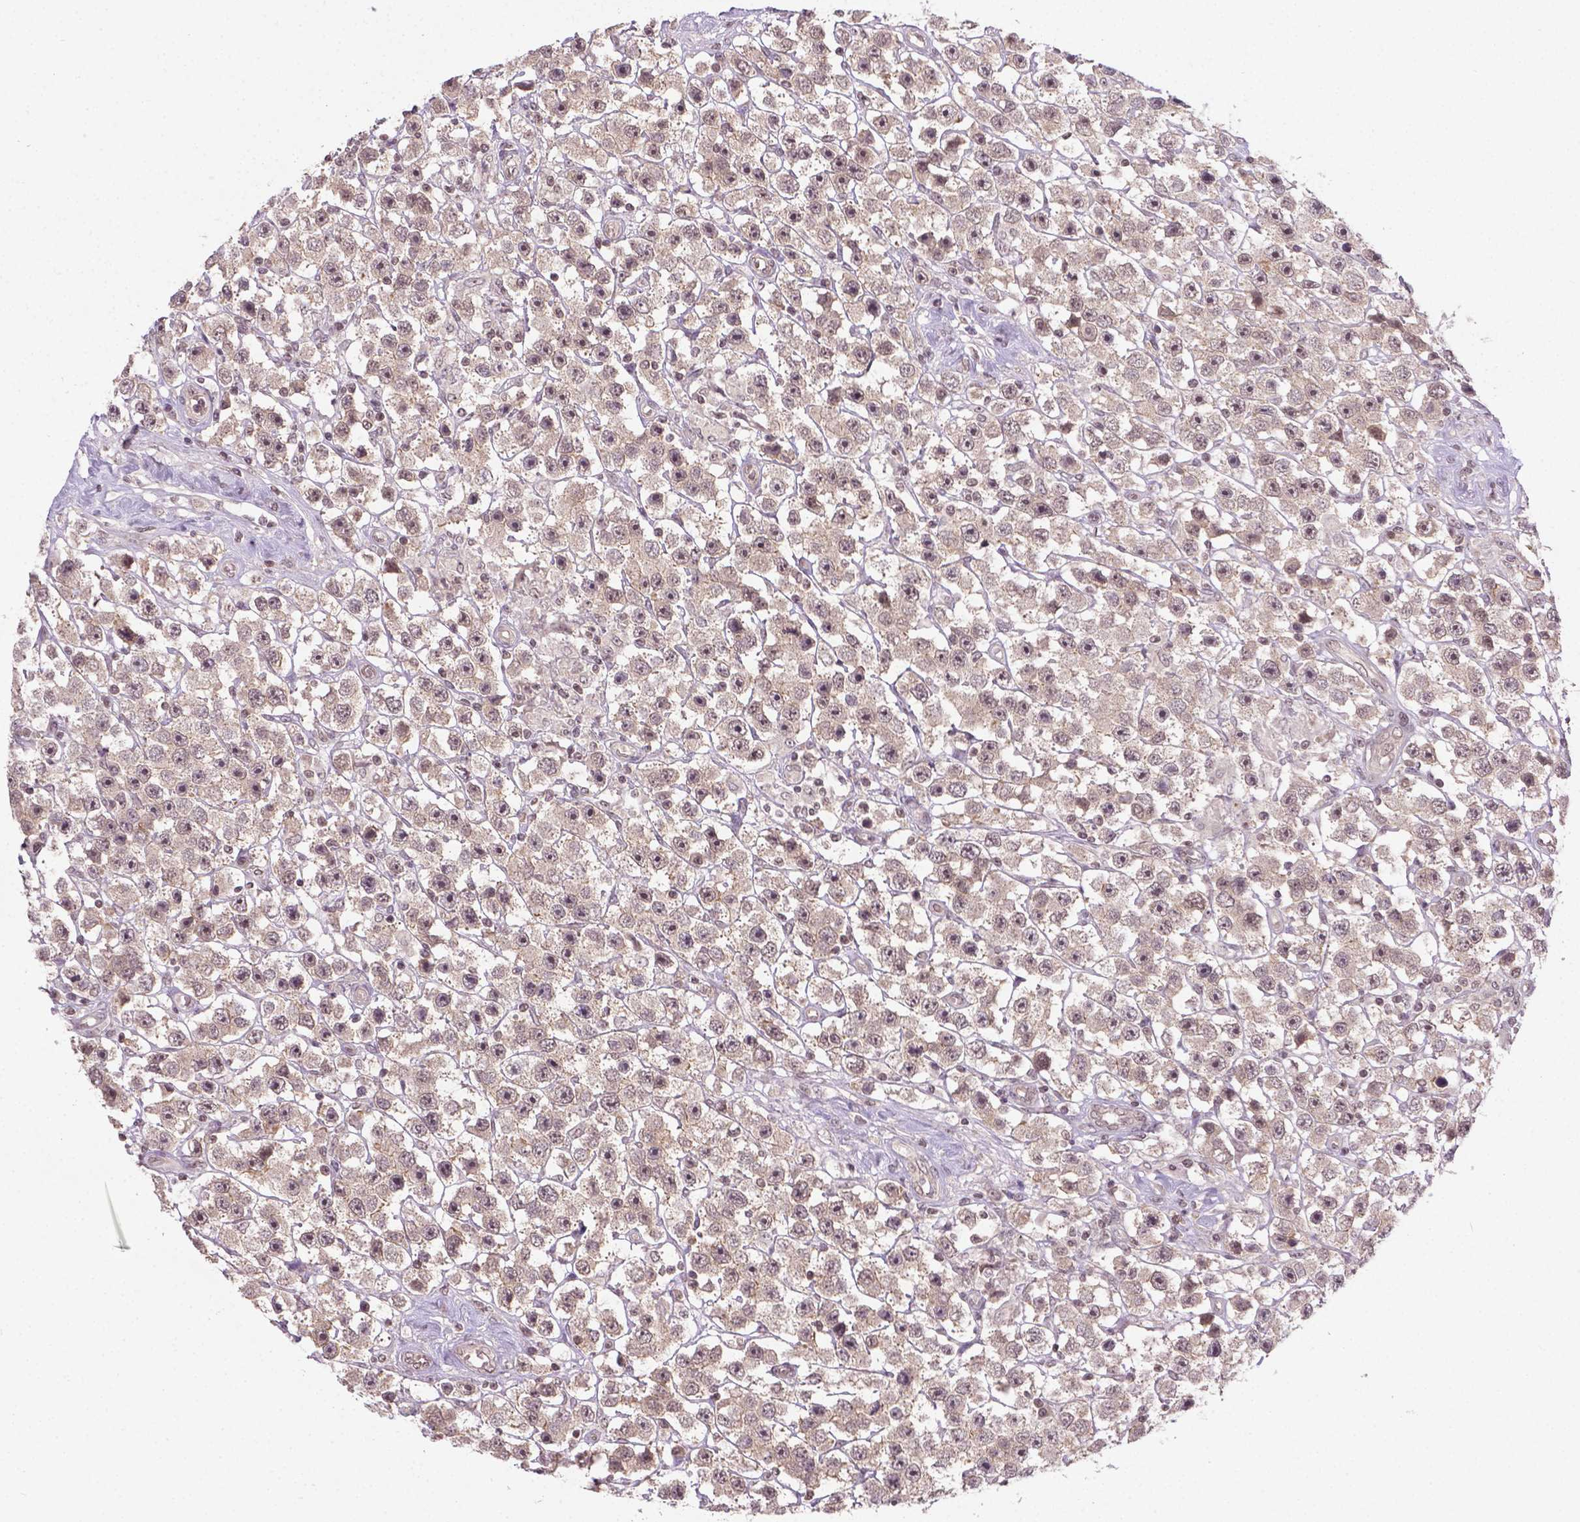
{"staining": {"intensity": "weak", "quantity": "25%-75%", "location": "nuclear"}, "tissue": "testis cancer", "cell_type": "Tumor cells", "image_type": "cancer", "snomed": [{"axis": "morphology", "description": "Seminoma, NOS"}, {"axis": "topography", "description": "Testis"}], "caption": "Approximately 25%-75% of tumor cells in testis cancer (seminoma) demonstrate weak nuclear protein positivity as visualized by brown immunohistochemical staining.", "gene": "ANKRD54", "patient": {"sex": "male", "age": 45}}